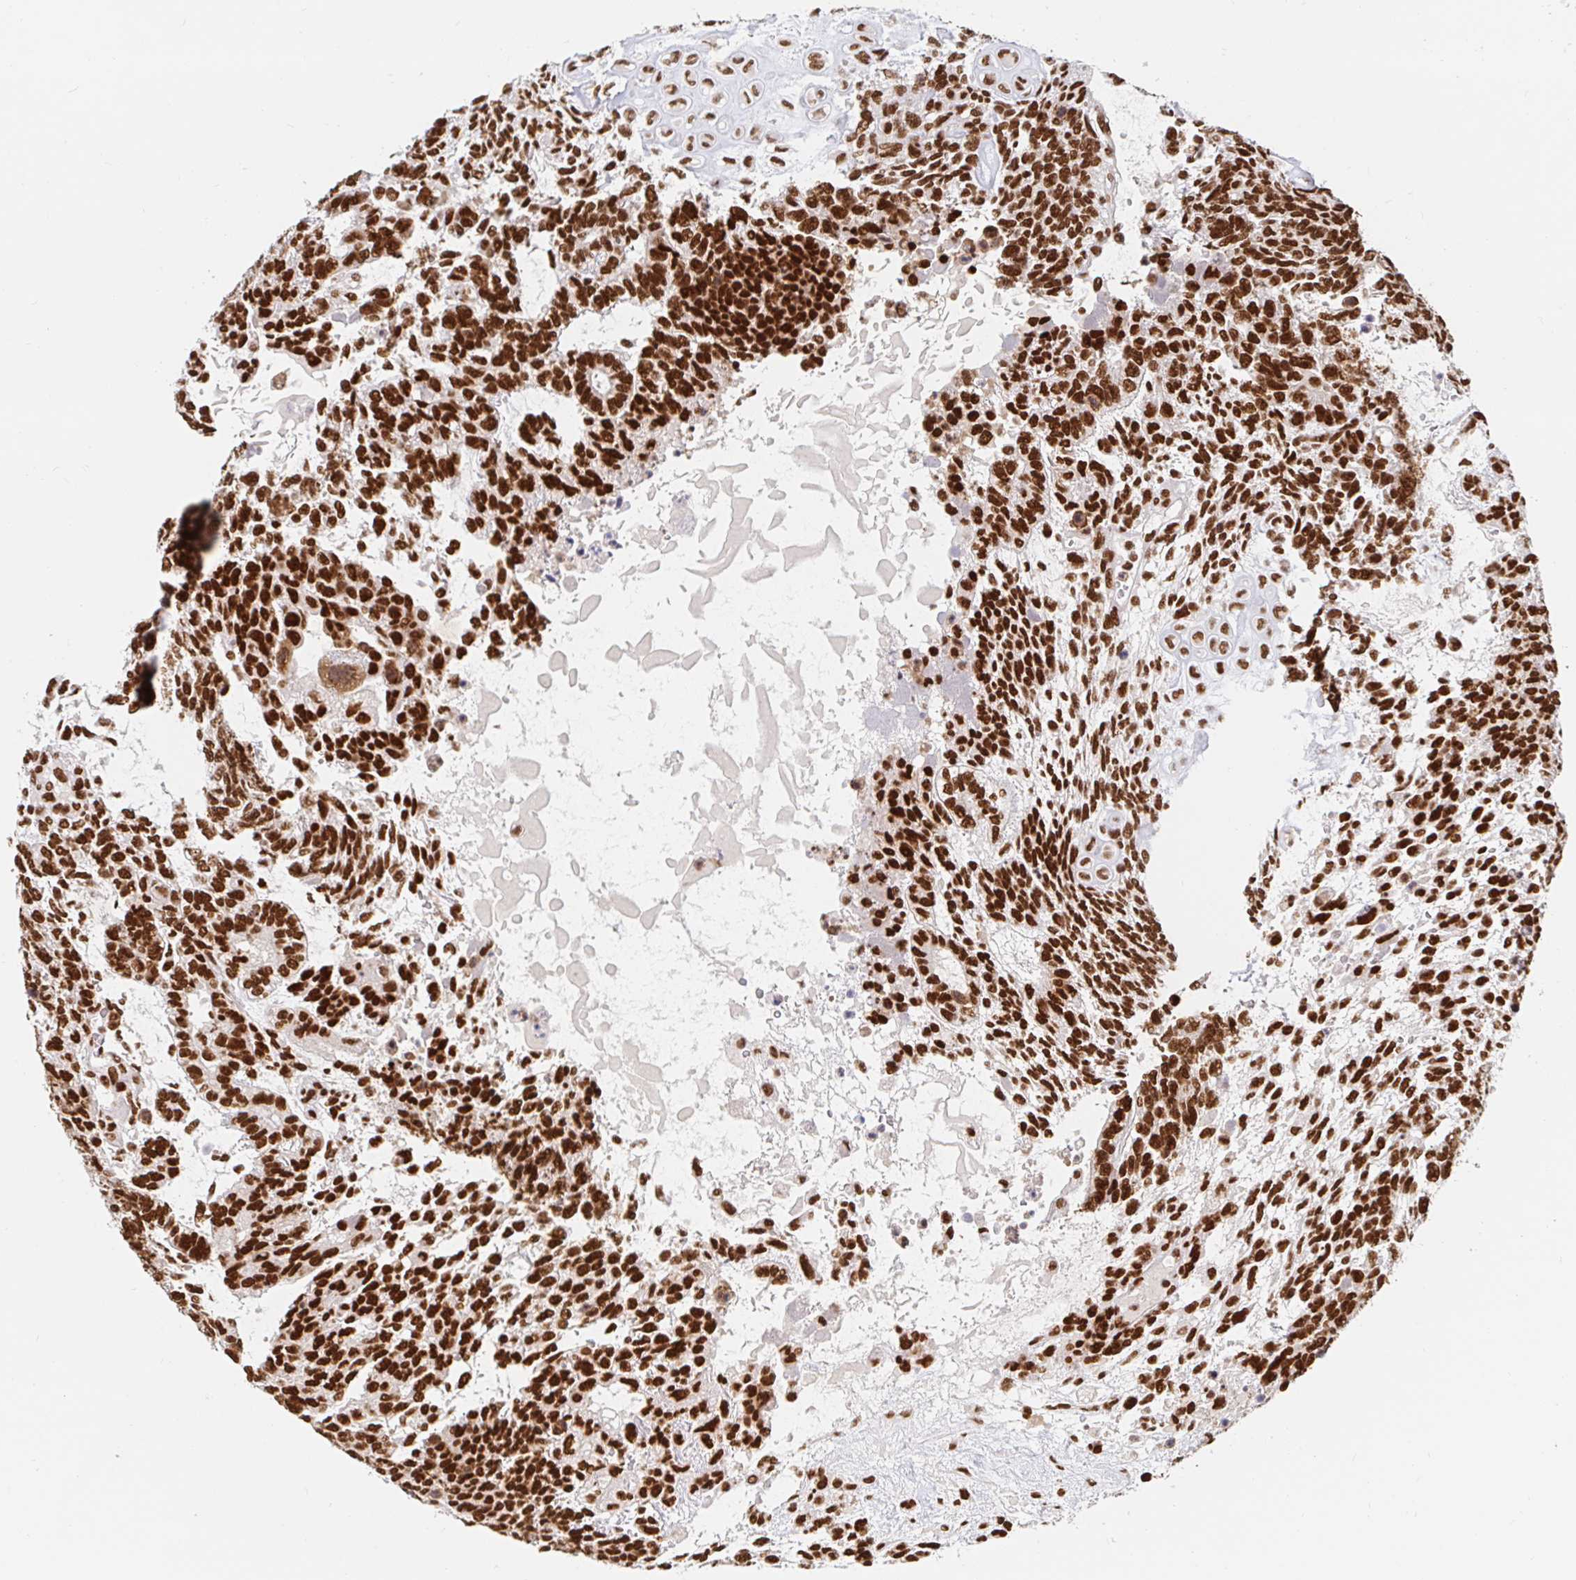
{"staining": {"intensity": "strong", "quantity": ">75%", "location": "nuclear"}, "tissue": "testis cancer", "cell_type": "Tumor cells", "image_type": "cancer", "snomed": [{"axis": "morphology", "description": "Carcinoma, Embryonal, NOS"}, {"axis": "topography", "description": "Testis"}], "caption": "Strong nuclear staining for a protein is present in about >75% of tumor cells of testis cancer (embryonal carcinoma) using immunohistochemistry.", "gene": "RBMX", "patient": {"sex": "male", "age": 23}}